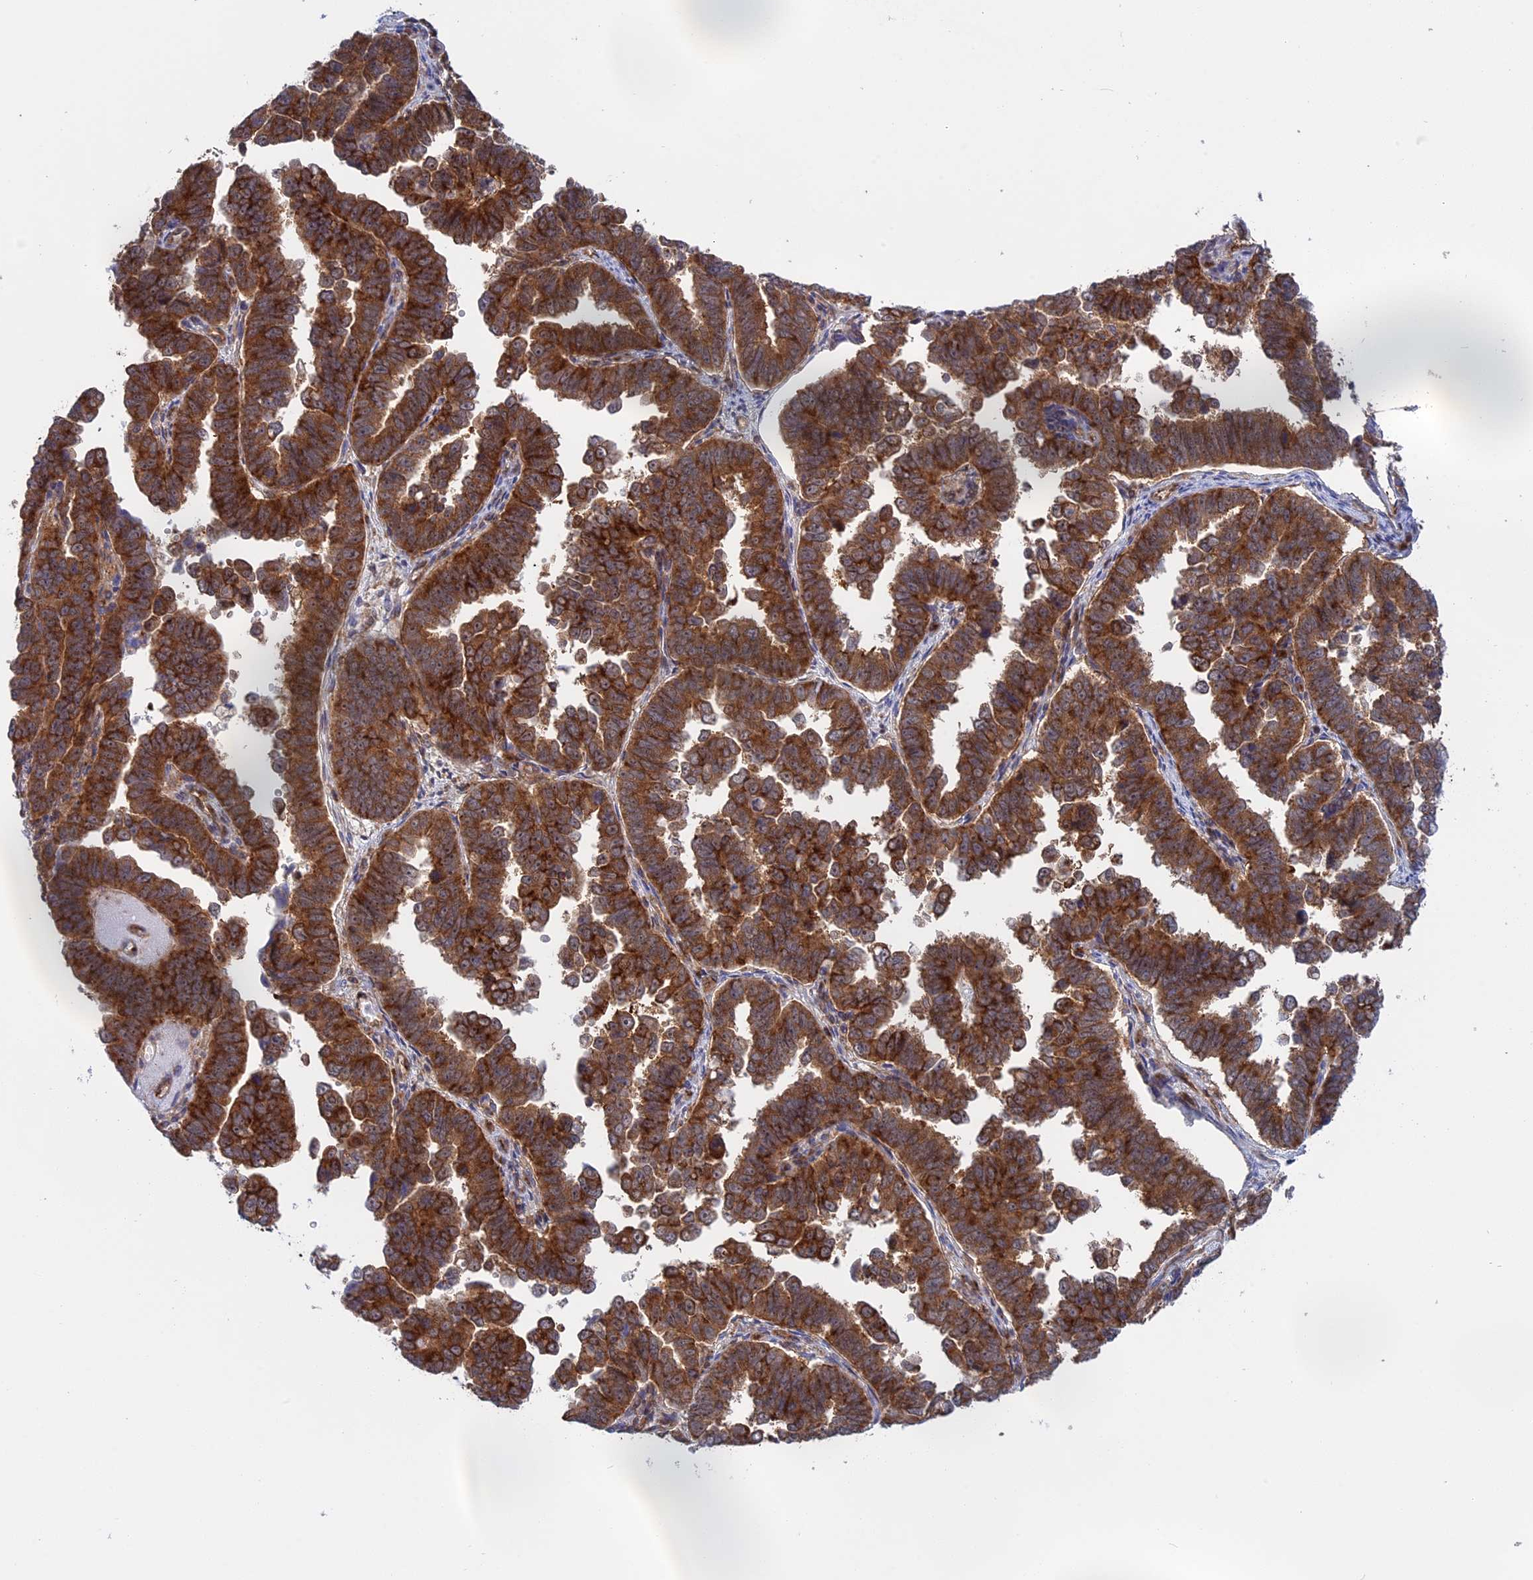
{"staining": {"intensity": "strong", "quantity": ">75%", "location": "cytoplasmic/membranous"}, "tissue": "endometrial cancer", "cell_type": "Tumor cells", "image_type": "cancer", "snomed": [{"axis": "morphology", "description": "Adenocarcinoma, NOS"}, {"axis": "topography", "description": "Endometrium"}], "caption": "The histopathology image displays staining of adenocarcinoma (endometrial), revealing strong cytoplasmic/membranous protein expression (brown color) within tumor cells.", "gene": "CLINT1", "patient": {"sex": "female", "age": 75}}